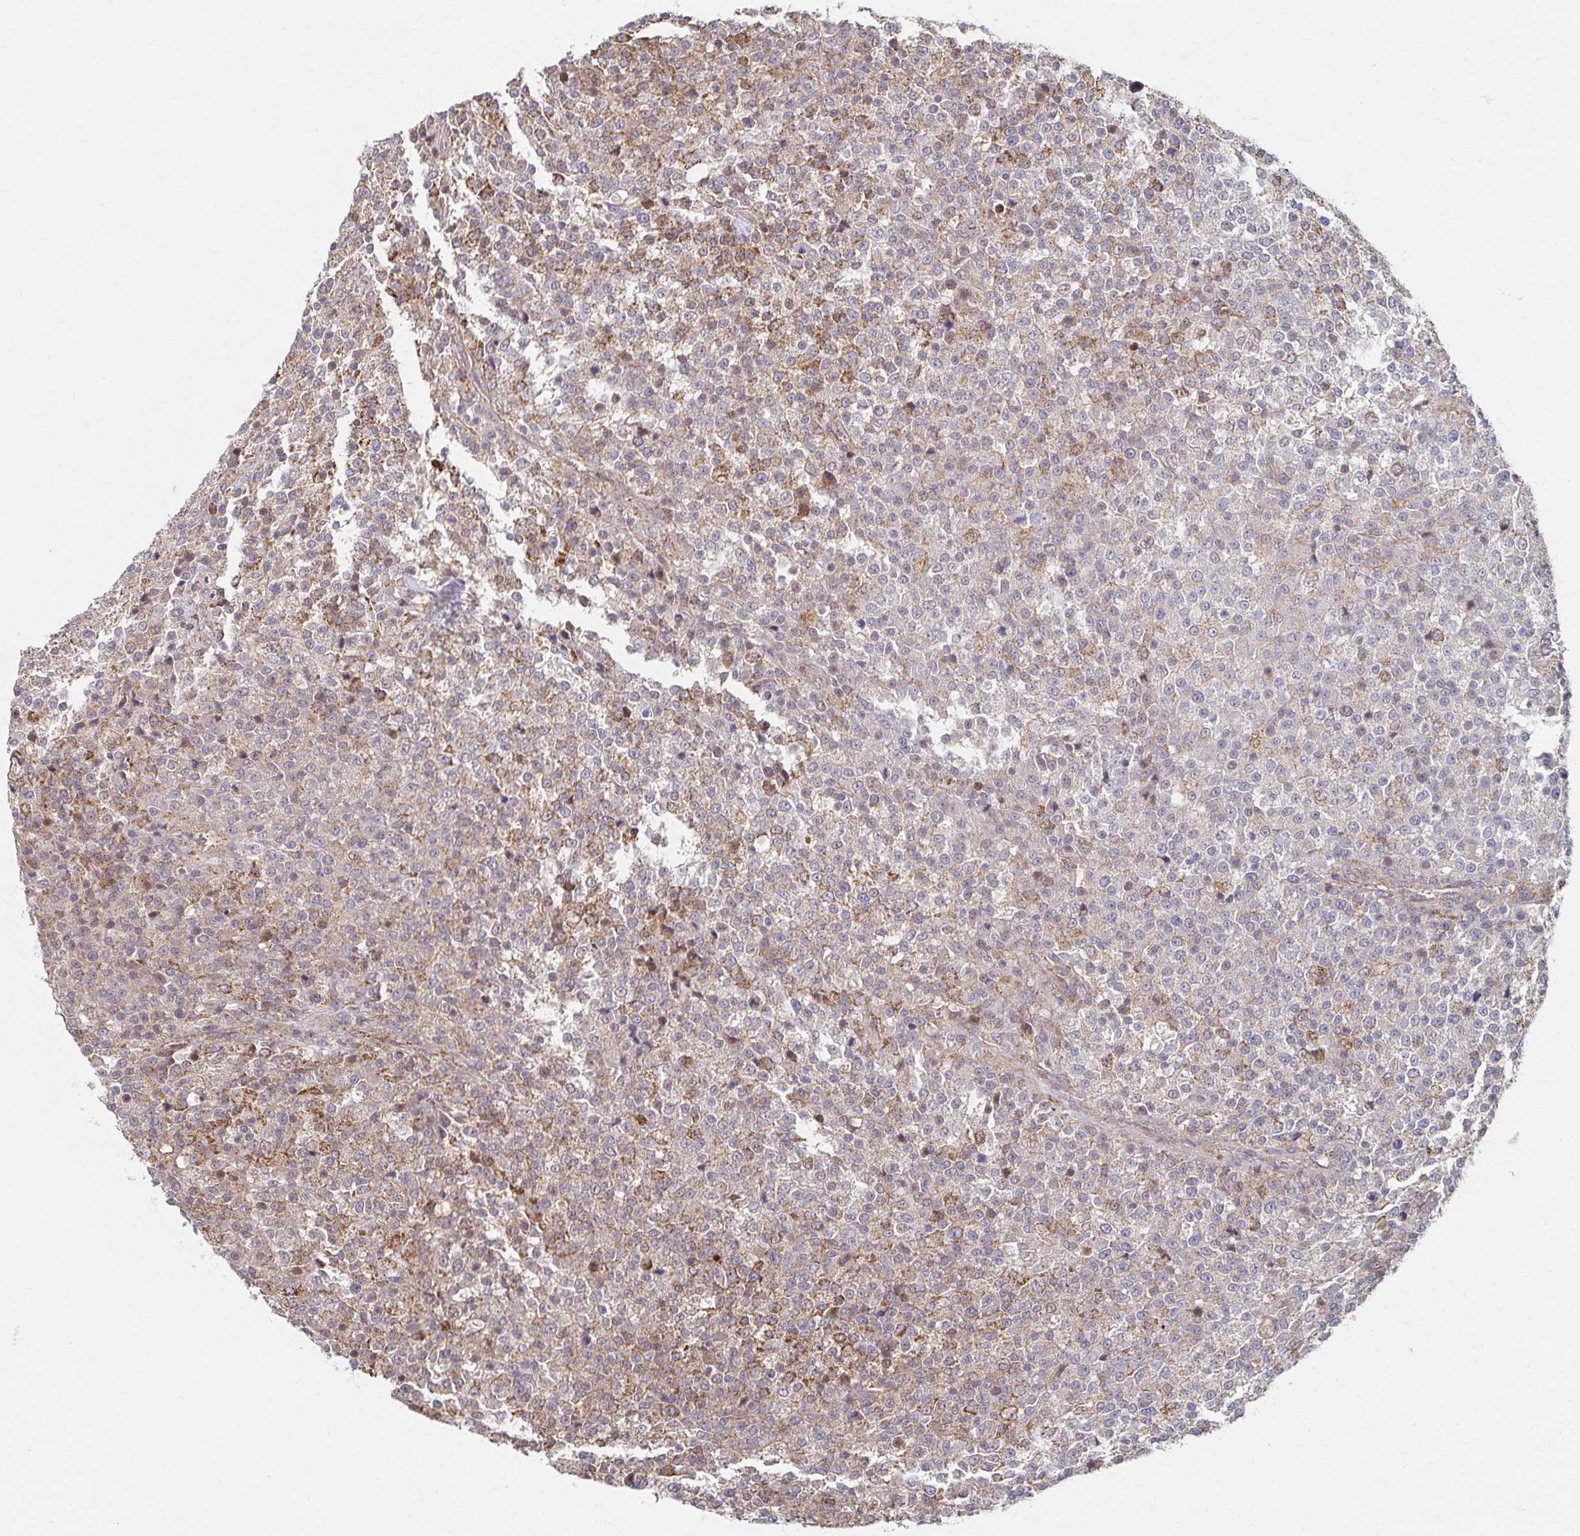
{"staining": {"intensity": "weak", "quantity": ">75%", "location": "cytoplasmic/membranous"}, "tissue": "testis cancer", "cell_type": "Tumor cells", "image_type": "cancer", "snomed": [{"axis": "morphology", "description": "Seminoma, NOS"}, {"axis": "topography", "description": "Testis"}], "caption": "Immunohistochemical staining of seminoma (testis) exhibits low levels of weak cytoplasmic/membranous expression in about >75% of tumor cells.", "gene": "KLHL34", "patient": {"sex": "male", "age": 59}}